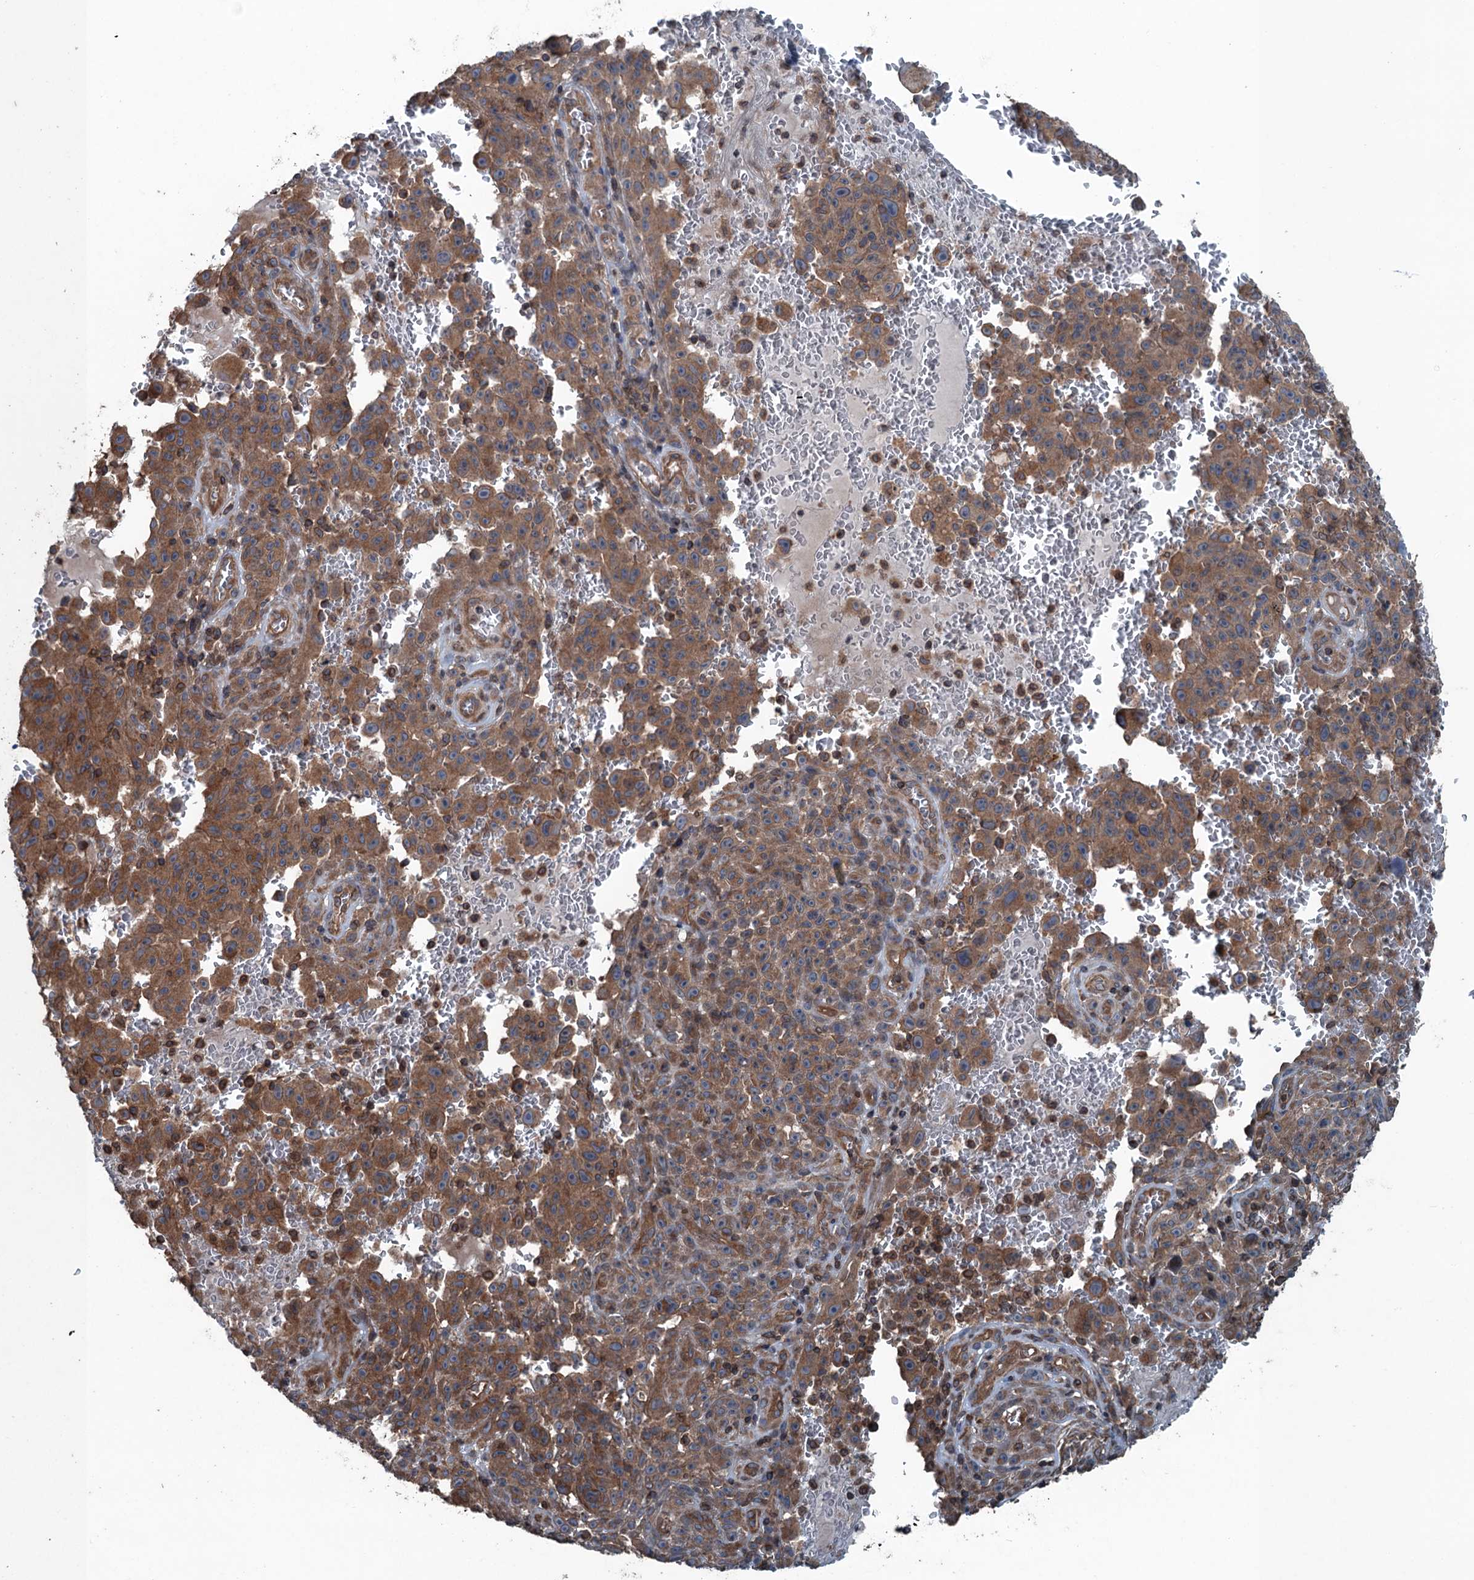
{"staining": {"intensity": "moderate", "quantity": ">75%", "location": "cytoplasmic/membranous"}, "tissue": "melanoma", "cell_type": "Tumor cells", "image_type": "cancer", "snomed": [{"axis": "morphology", "description": "Malignant melanoma, NOS"}, {"axis": "topography", "description": "Skin"}], "caption": "Immunohistochemical staining of melanoma exhibits medium levels of moderate cytoplasmic/membranous protein staining in about >75% of tumor cells. The protein is shown in brown color, while the nuclei are stained blue.", "gene": "TRAPPC8", "patient": {"sex": "female", "age": 82}}